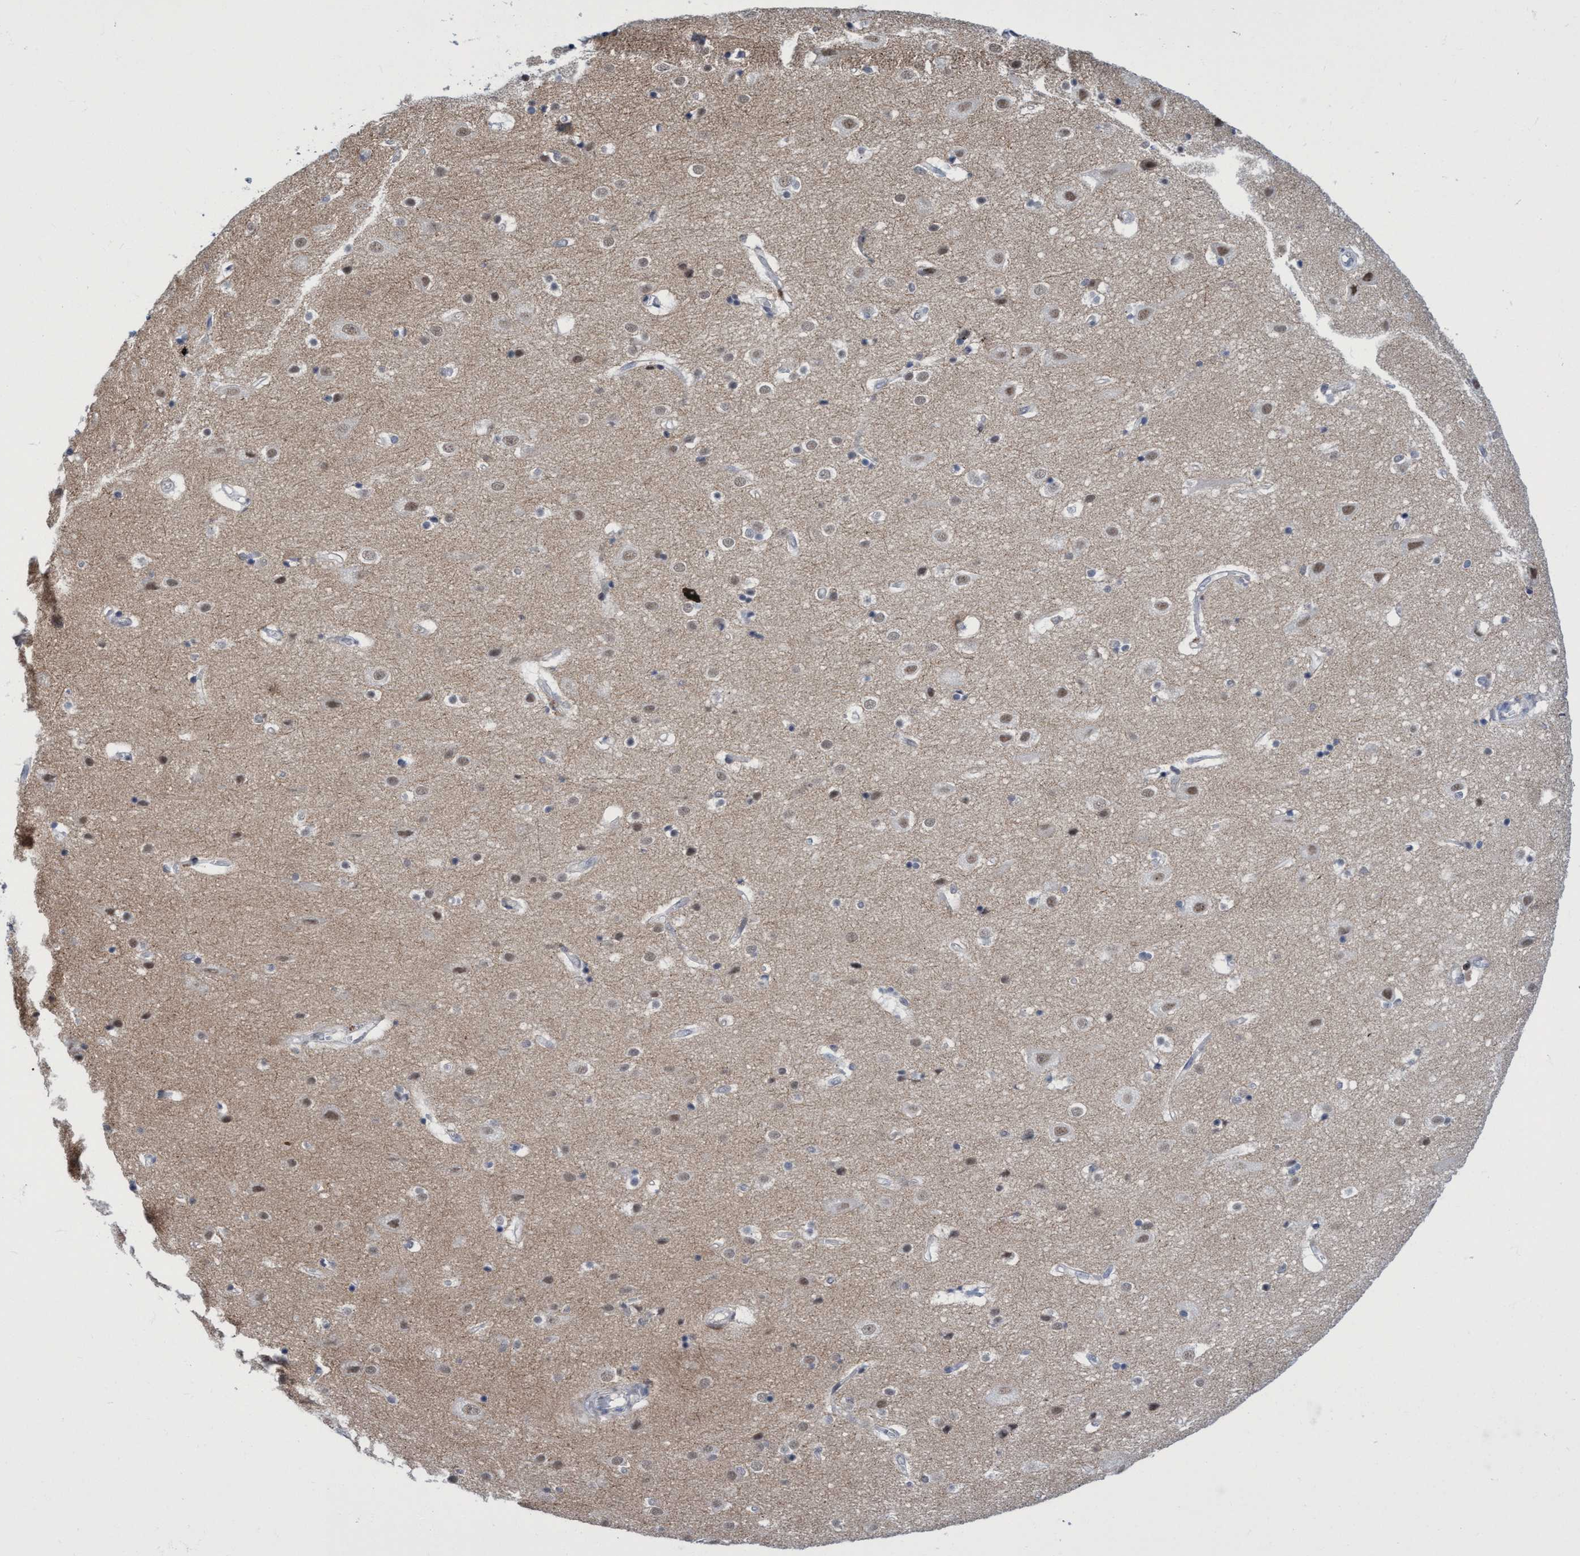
{"staining": {"intensity": "negative", "quantity": "none", "location": "none"}, "tissue": "cerebral cortex", "cell_type": "Endothelial cells", "image_type": "normal", "snomed": [{"axis": "morphology", "description": "Normal tissue, NOS"}, {"axis": "topography", "description": "Cerebral cortex"}], "caption": "High magnification brightfield microscopy of normal cerebral cortex stained with DAB (3,3'-diaminobenzidine) (brown) and counterstained with hematoxylin (blue): endothelial cells show no significant positivity.", "gene": "C9orf78", "patient": {"sex": "male", "age": 54}}